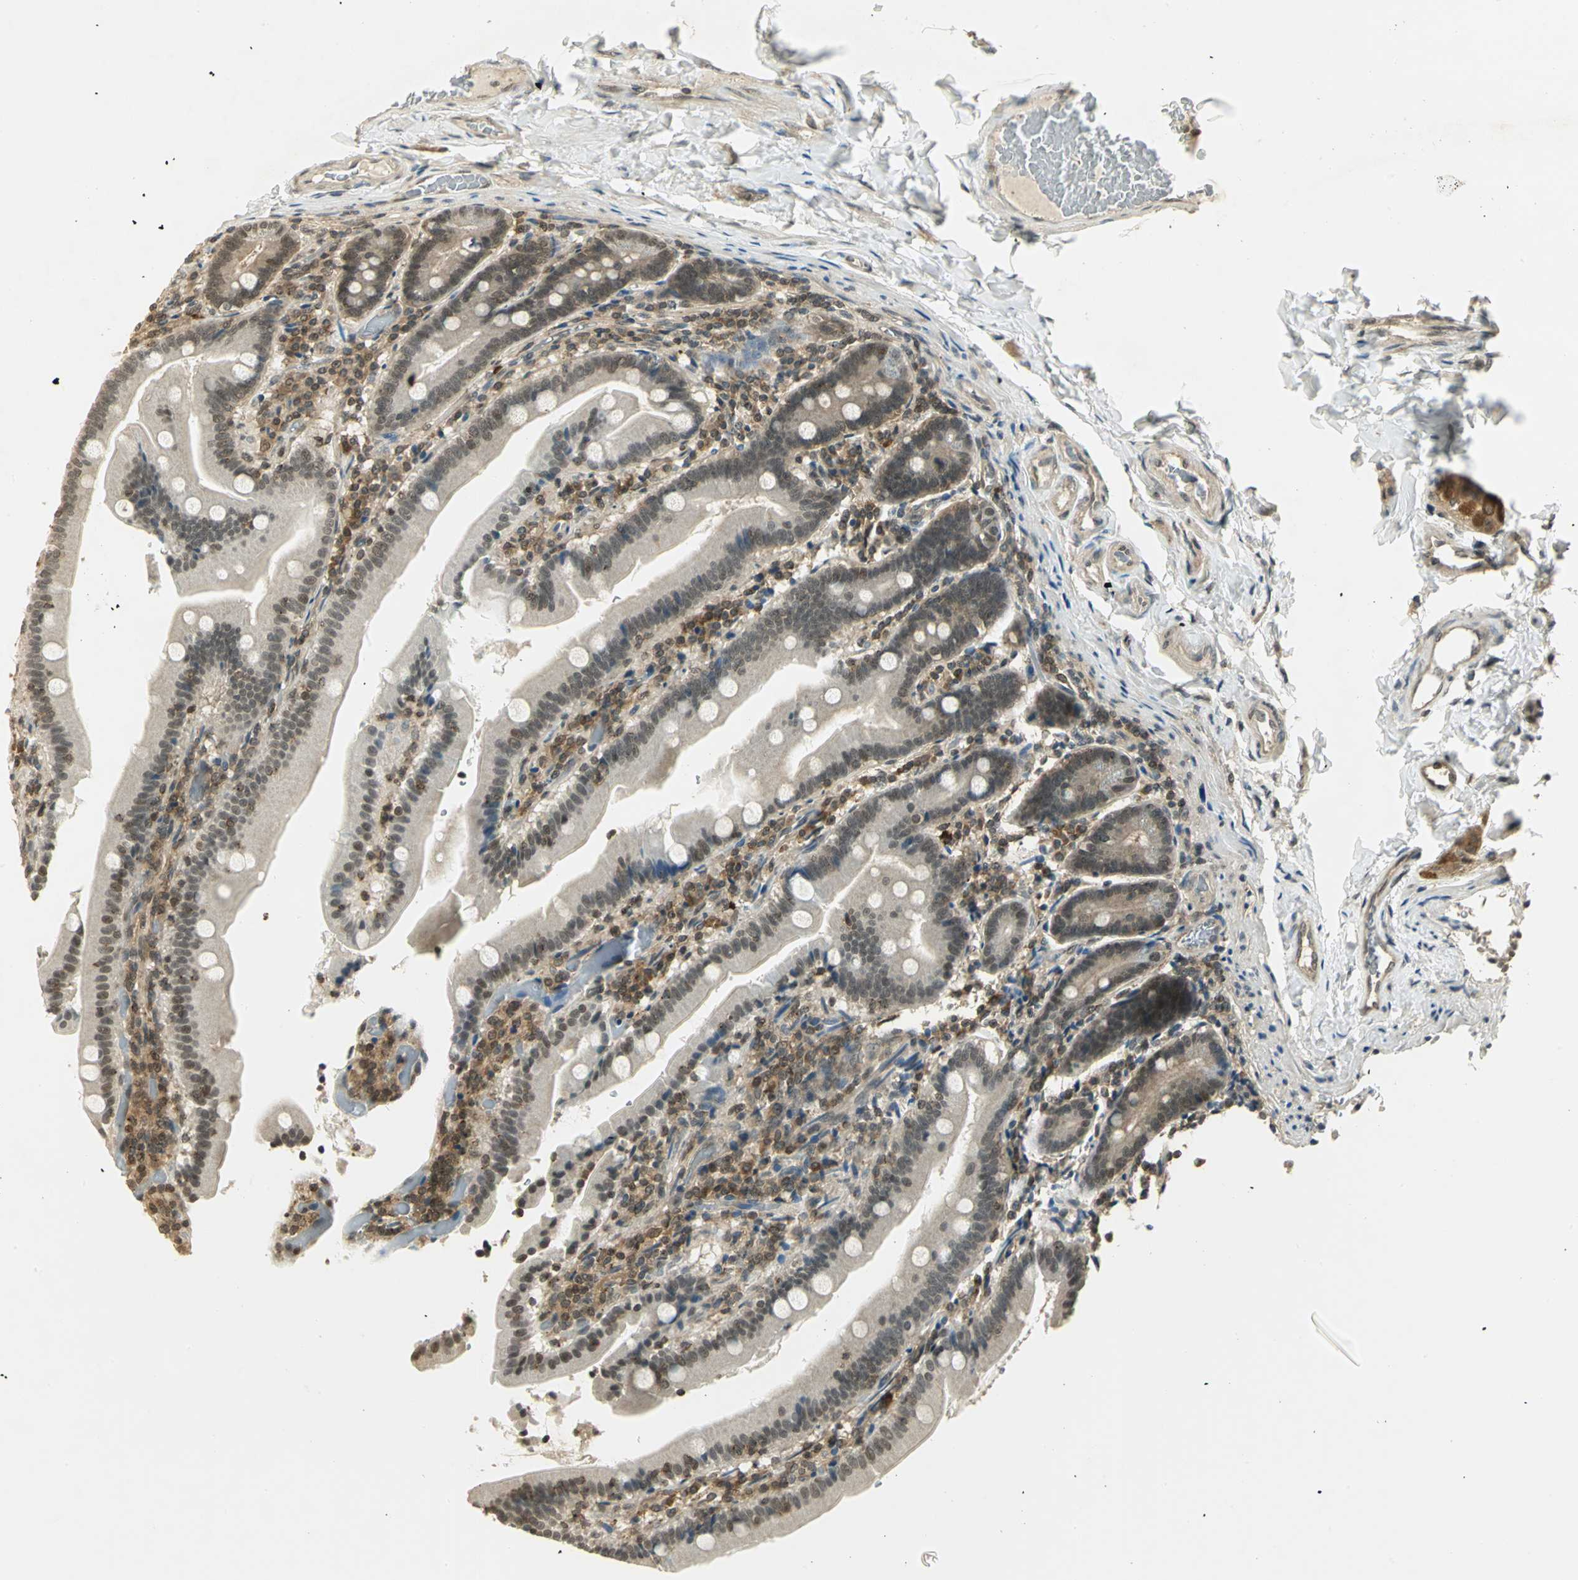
{"staining": {"intensity": "moderate", "quantity": ">75%", "location": "cytoplasmic/membranous"}, "tissue": "duodenum", "cell_type": "Glandular cells", "image_type": "normal", "snomed": [{"axis": "morphology", "description": "Normal tissue, NOS"}, {"axis": "topography", "description": "Duodenum"}], "caption": "The histopathology image reveals immunohistochemical staining of unremarkable duodenum. There is moderate cytoplasmic/membranous staining is seen in about >75% of glandular cells. The protein is stained brown, and the nuclei are stained in blue (DAB (3,3'-diaminobenzidine) IHC with brightfield microscopy, high magnification).", "gene": "CDC34", "patient": {"sex": "female", "age": 53}}